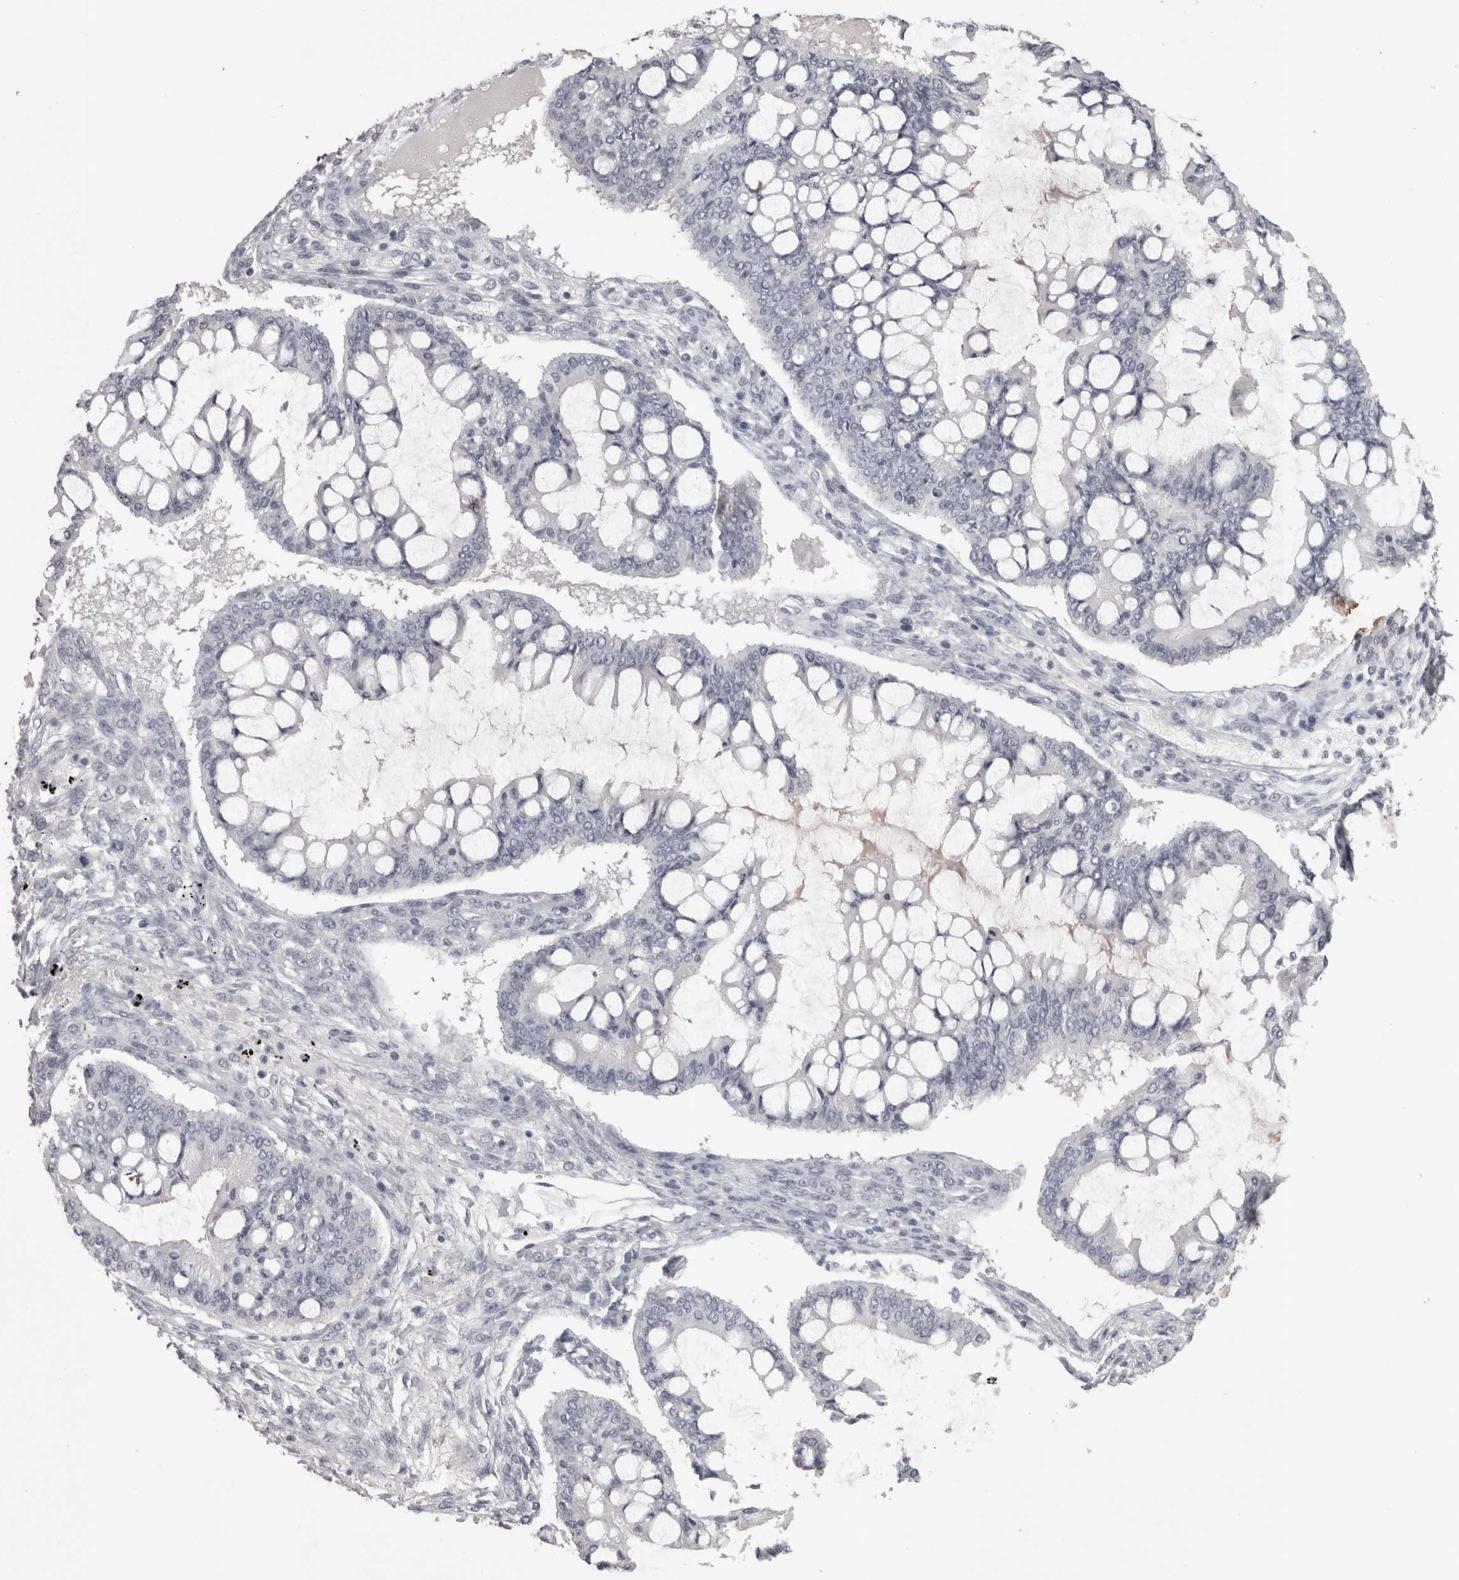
{"staining": {"intensity": "negative", "quantity": "none", "location": "none"}, "tissue": "ovarian cancer", "cell_type": "Tumor cells", "image_type": "cancer", "snomed": [{"axis": "morphology", "description": "Cystadenocarcinoma, mucinous, NOS"}, {"axis": "topography", "description": "Ovary"}], "caption": "An immunohistochemistry (IHC) histopathology image of ovarian cancer is shown. There is no staining in tumor cells of ovarian cancer.", "gene": "LAX1", "patient": {"sex": "female", "age": 73}}